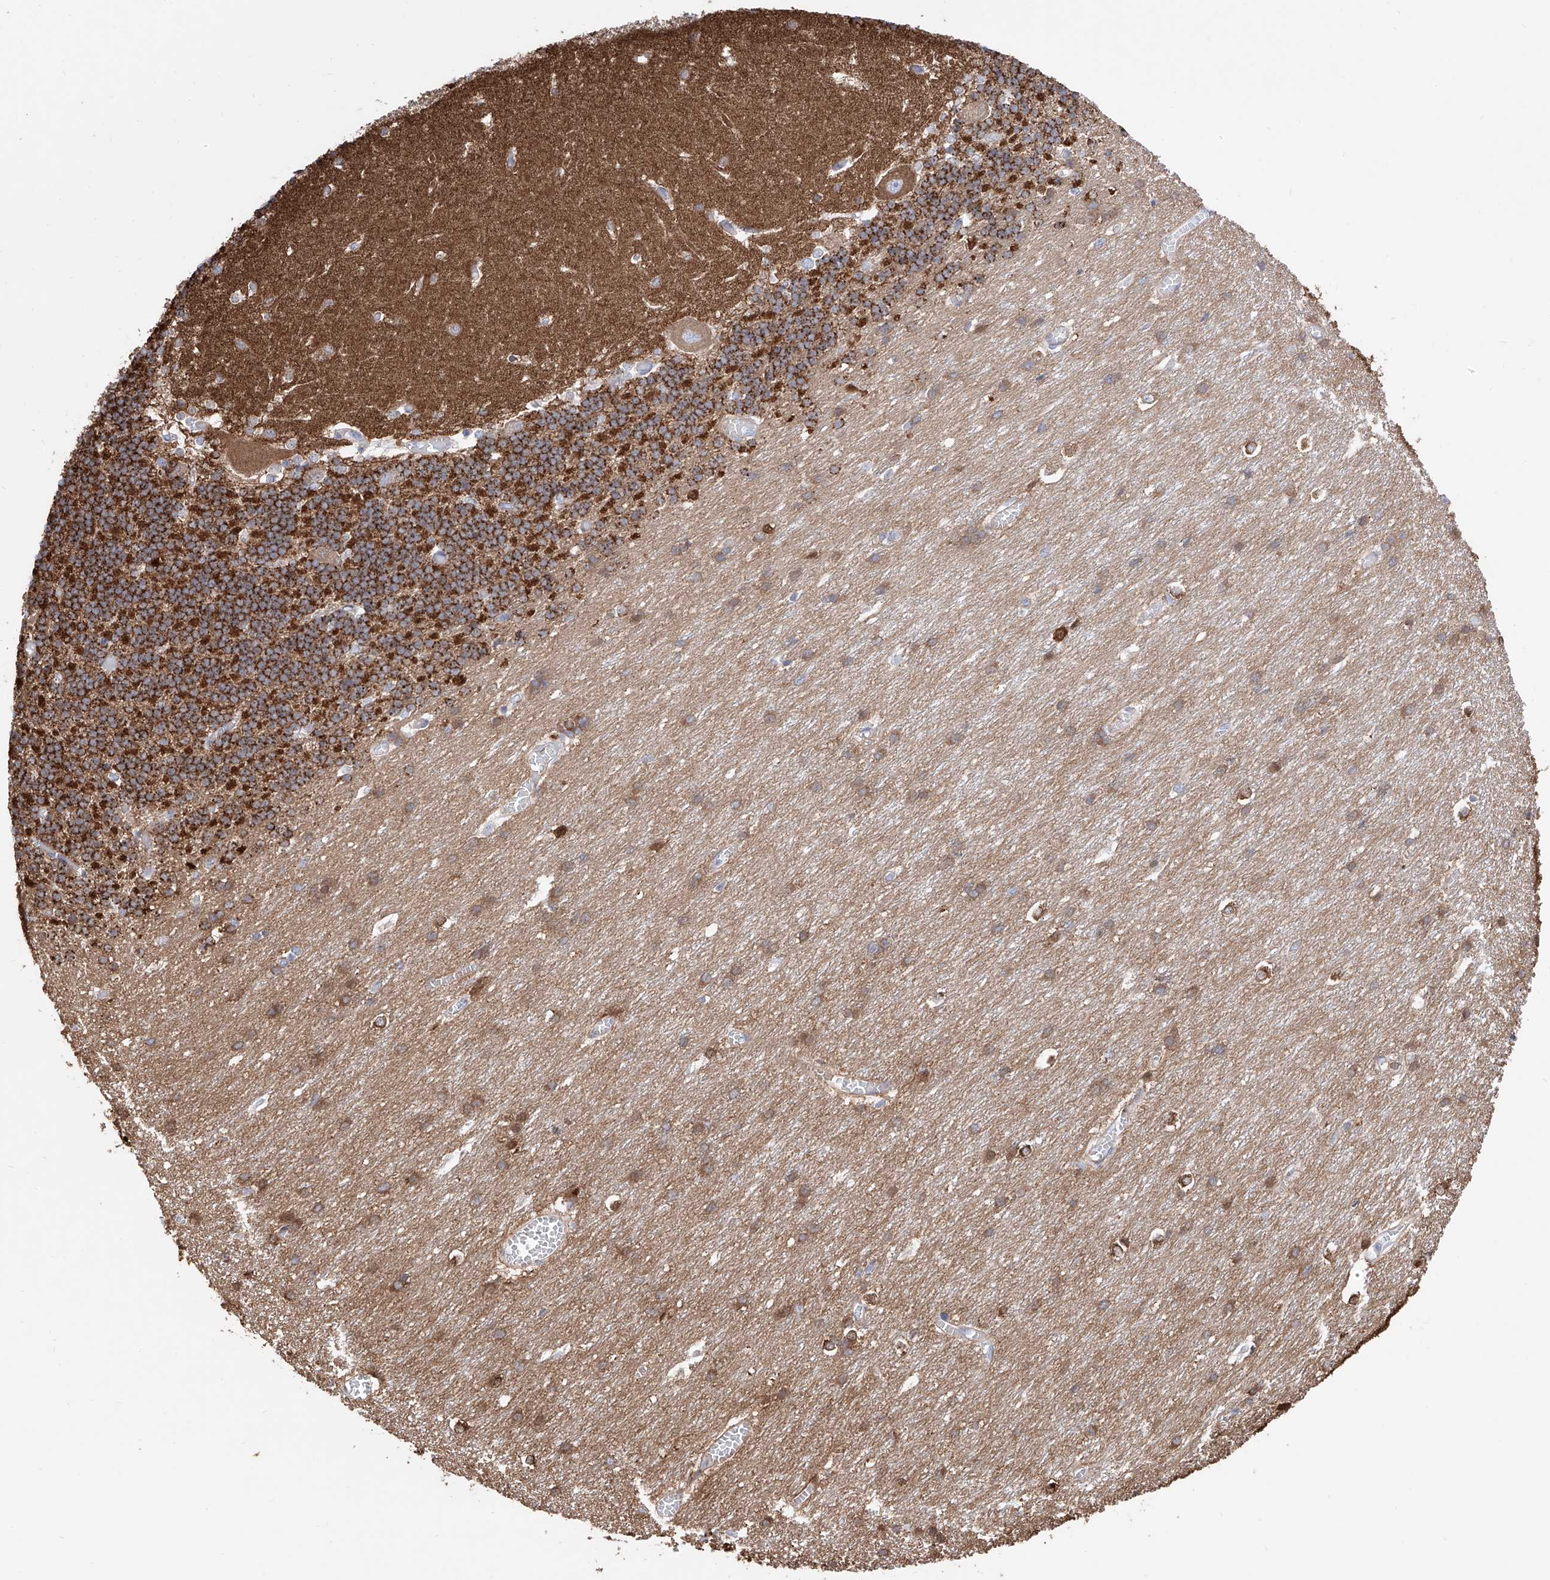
{"staining": {"intensity": "strong", "quantity": "25%-75%", "location": "cytoplasmic/membranous"}, "tissue": "cerebellum", "cell_type": "Cells in granular layer", "image_type": "normal", "snomed": [{"axis": "morphology", "description": "Normal tissue, NOS"}, {"axis": "topography", "description": "Cerebellum"}], "caption": "A brown stain shows strong cytoplasmic/membranous positivity of a protein in cells in granular layer of unremarkable human cerebellum.", "gene": "ZNF653", "patient": {"sex": "male", "age": 37}}